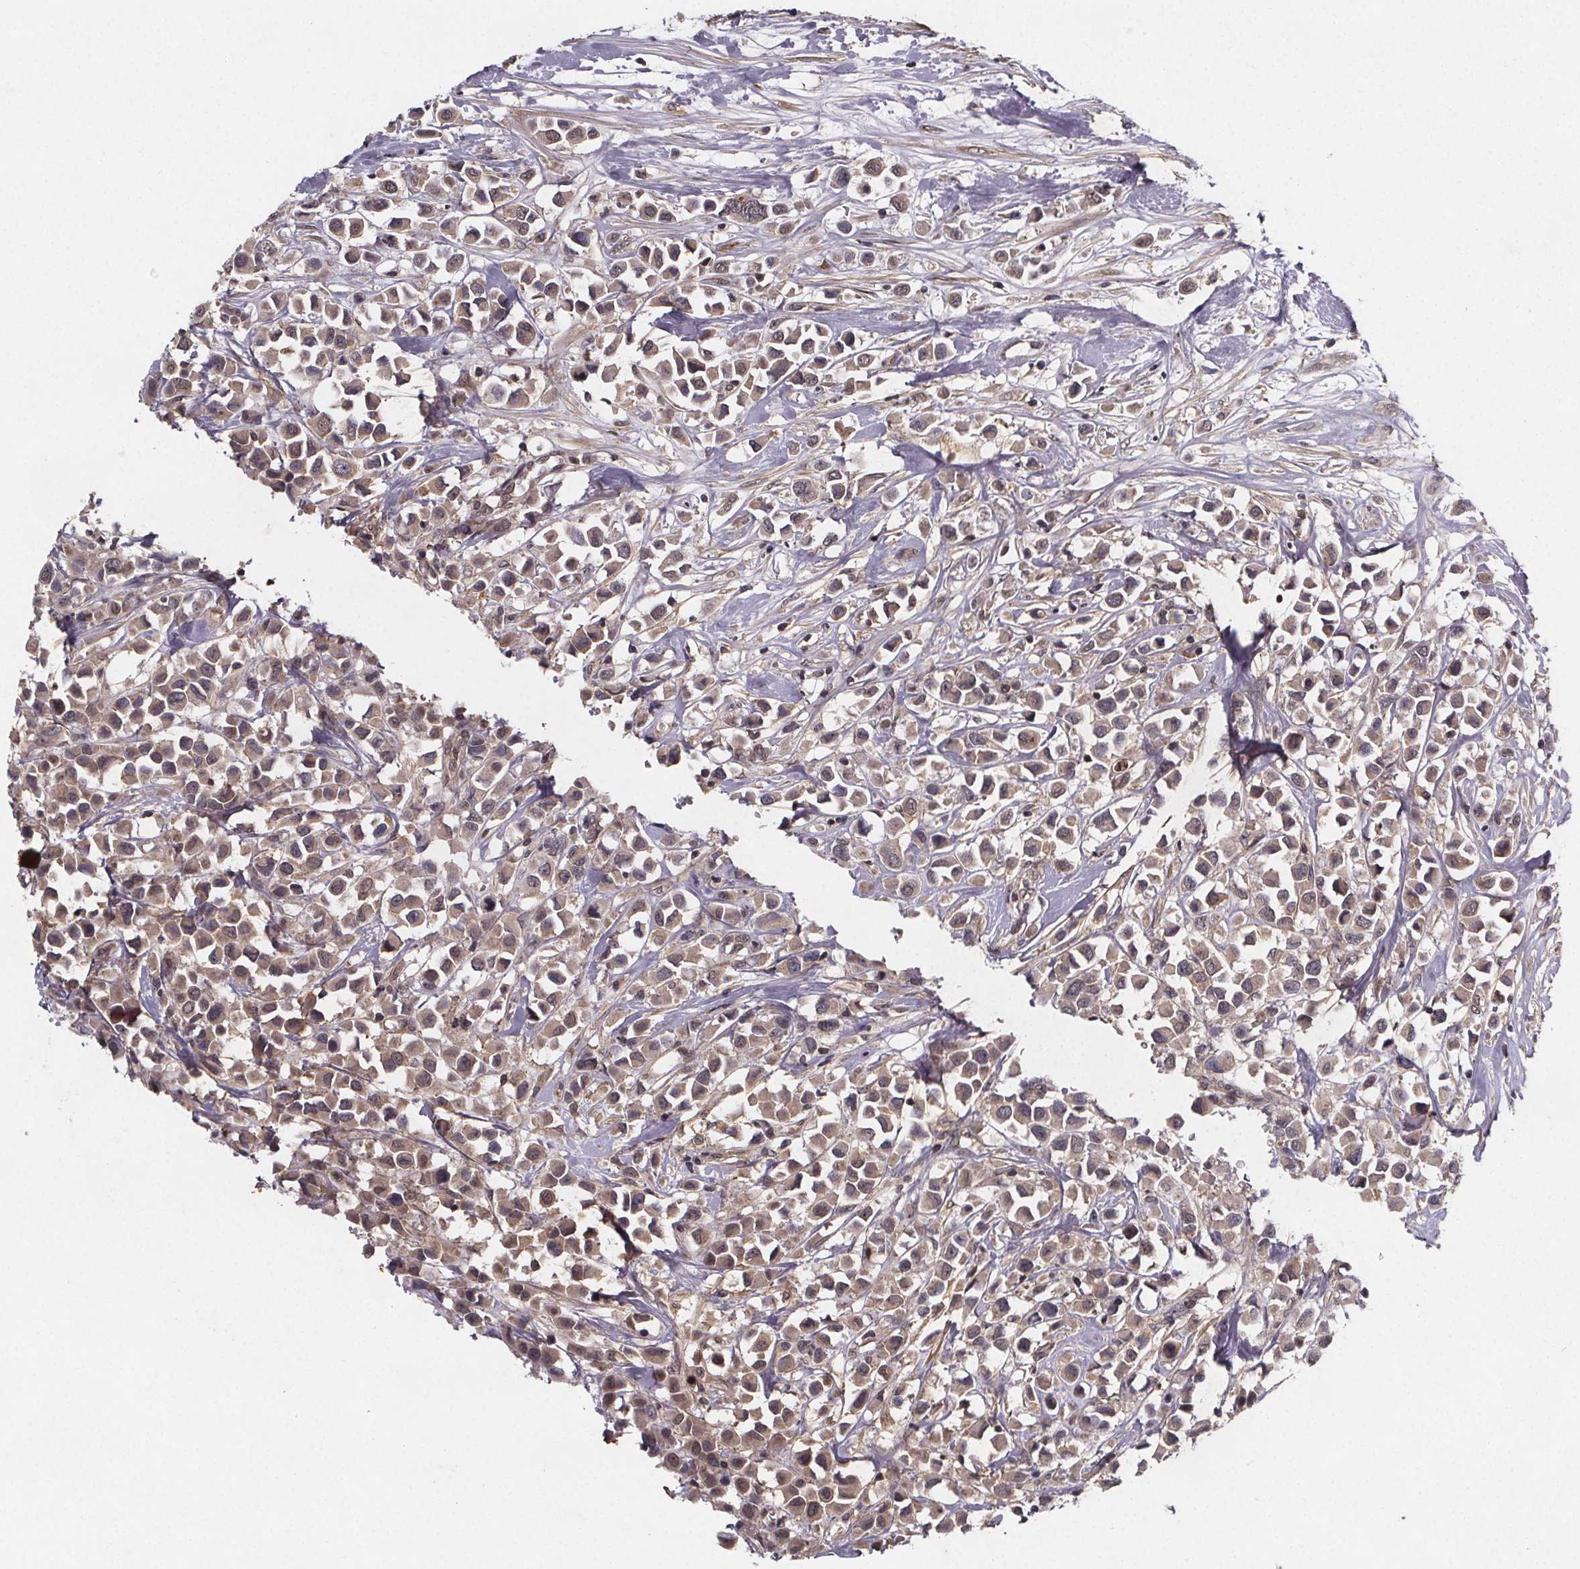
{"staining": {"intensity": "weak", "quantity": ">75%", "location": "cytoplasmic/membranous"}, "tissue": "breast cancer", "cell_type": "Tumor cells", "image_type": "cancer", "snomed": [{"axis": "morphology", "description": "Duct carcinoma"}, {"axis": "topography", "description": "Breast"}], "caption": "Immunohistochemical staining of breast cancer displays low levels of weak cytoplasmic/membranous staining in approximately >75% of tumor cells. (Stains: DAB (3,3'-diaminobenzidine) in brown, nuclei in blue, Microscopy: brightfield microscopy at high magnification).", "gene": "PIERCE2", "patient": {"sex": "female", "age": 61}}